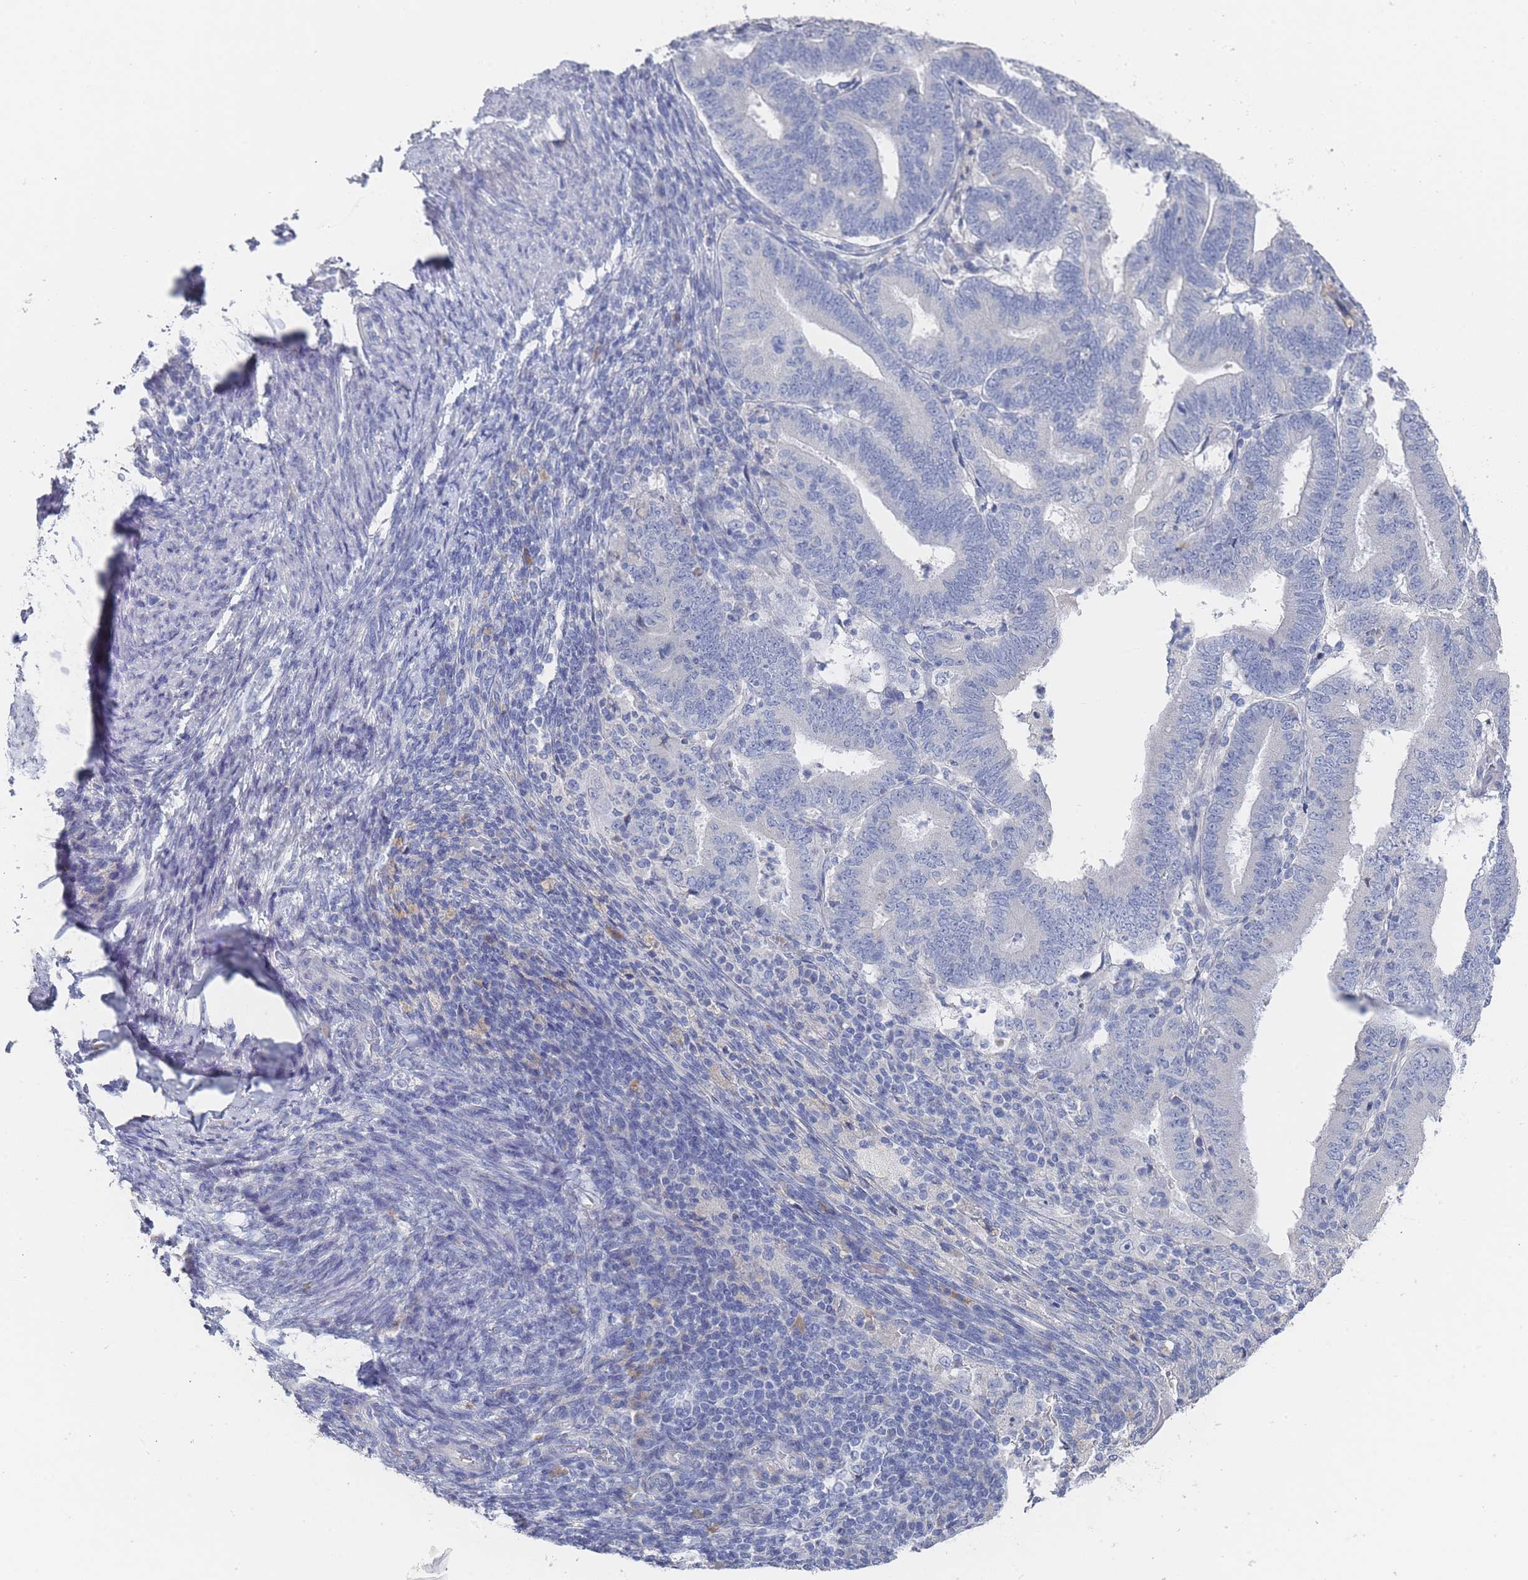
{"staining": {"intensity": "negative", "quantity": "none", "location": "none"}, "tissue": "endometrial cancer", "cell_type": "Tumor cells", "image_type": "cancer", "snomed": [{"axis": "morphology", "description": "Adenocarcinoma, NOS"}, {"axis": "topography", "description": "Endometrium"}], "caption": "Tumor cells are negative for protein expression in human endometrial cancer. (DAB immunohistochemistry with hematoxylin counter stain).", "gene": "ACAD11", "patient": {"sex": "female", "age": 70}}